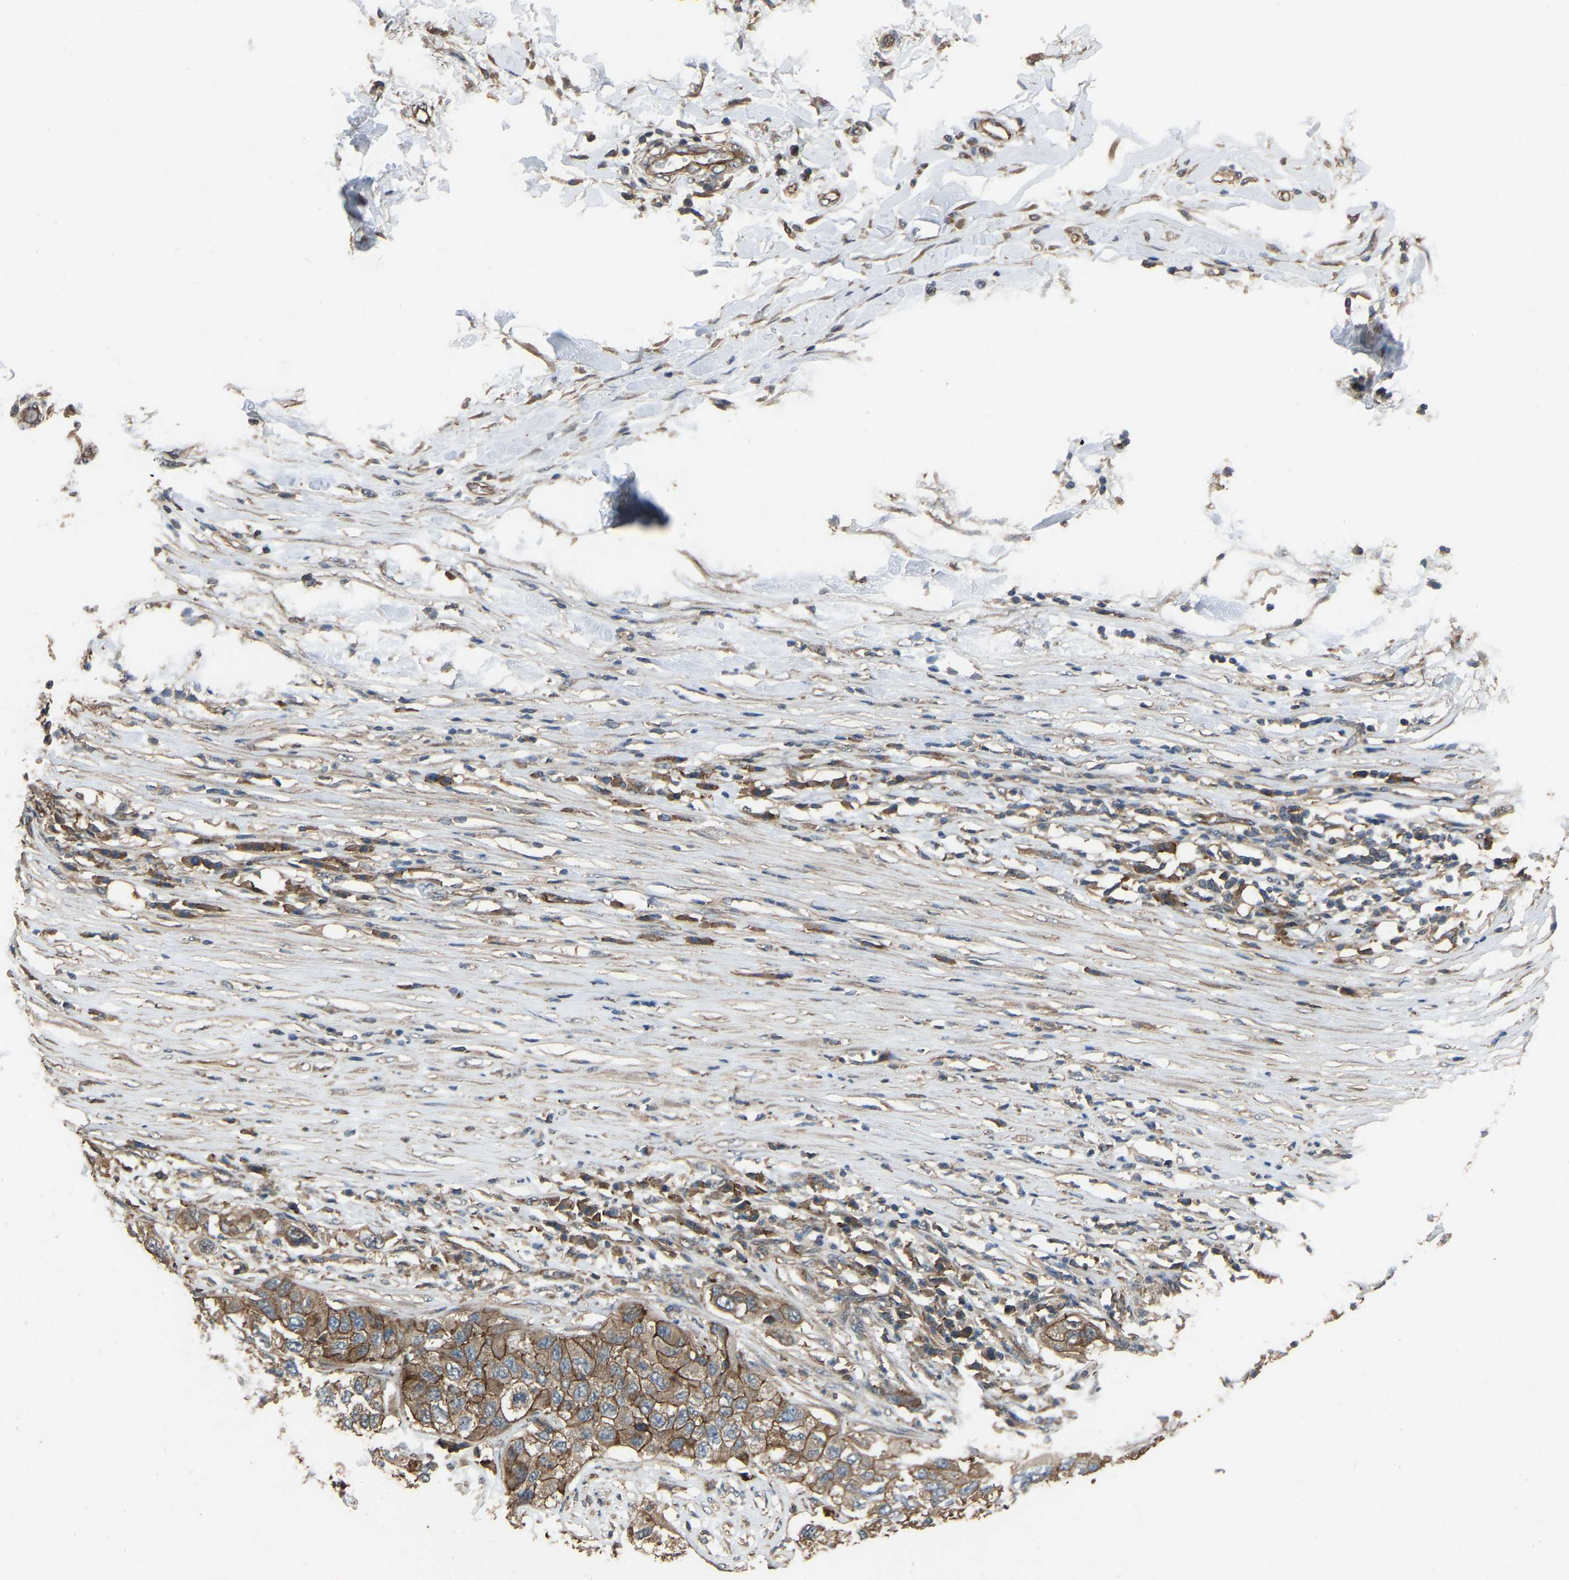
{"staining": {"intensity": "moderate", "quantity": ">75%", "location": "cytoplasmic/membranous"}, "tissue": "pancreatic cancer", "cell_type": "Tumor cells", "image_type": "cancer", "snomed": [{"axis": "morphology", "description": "Adenocarcinoma, NOS"}, {"axis": "topography", "description": "Pancreas"}], "caption": "Protein expression analysis of human pancreatic adenocarcinoma reveals moderate cytoplasmic/membranous positivity in approximately >75% of tumor cells. (DAB IHC with brightfield microscopy, high magnification).", "gene": "SLC4A2", "patient": {"sex": "female", "age": 78}}